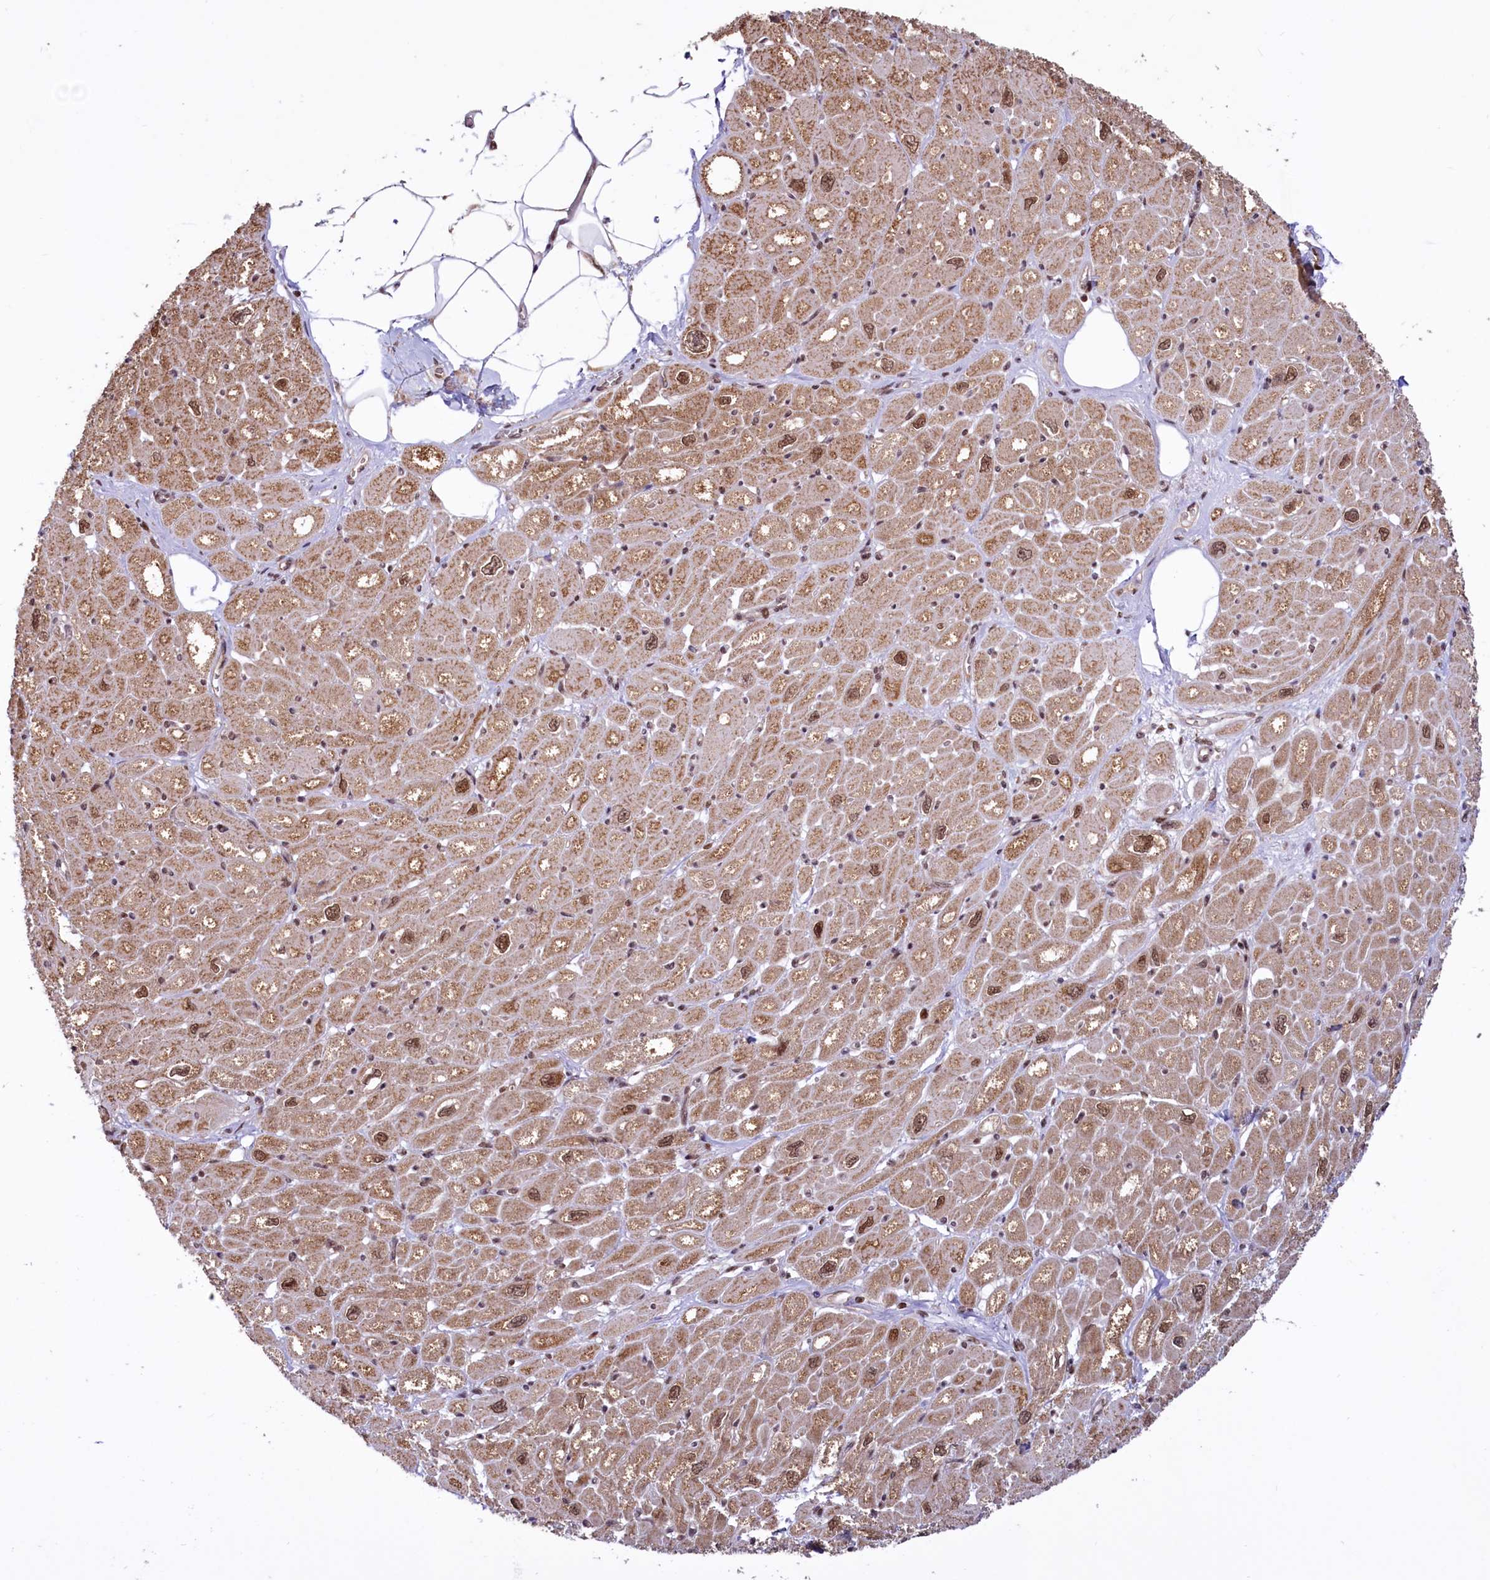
{"staining": {"intensity": "moderate", "quantity": ">75%", "location": "cytoplasmic/membranous,nuclear"}, "tissue": "heart muscle", "cell_type": "Cardiomyocytes", "image_type": "normal", "snomed": [{"axis": "morphology", "description": "Normal tissue, NOS"}, {"axis": "topography", "description": "Heart"}], "caption": "Heart muscle stained with DAB immunohistochemistry (IHC) reveals medium levels of moderate cytoplasmic/membranous,nuclear staining in about >75% of cardiomyocytes. The protein is stained brown, and the nuclei are stained in blue (DAB (3,3'-diaminobenzidine) IHC with brightfield microscopy, high magnification).", "gene": "PHC3", "patient": {"sex": "male", "age": 50}}